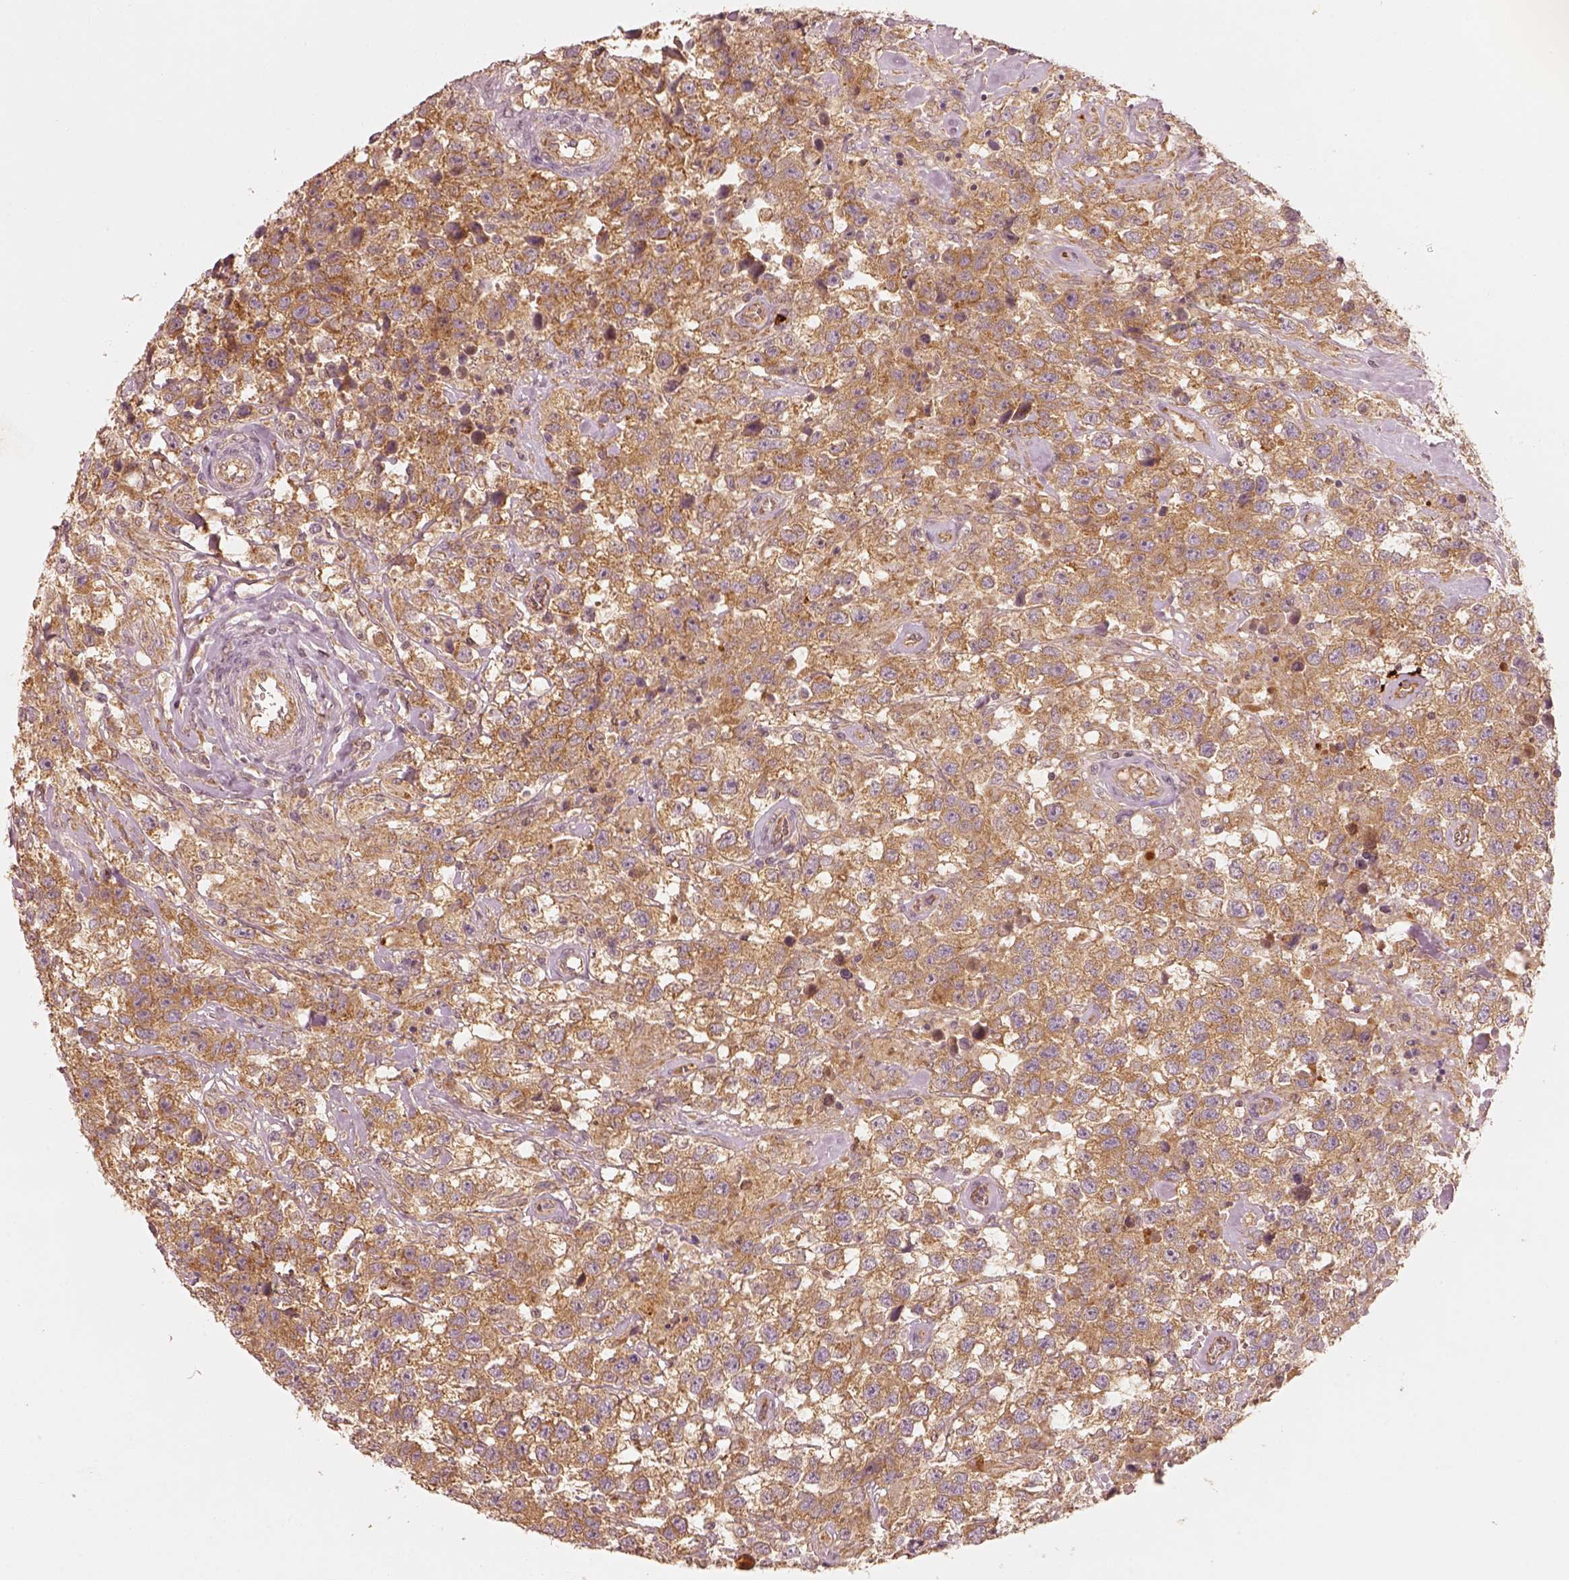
{"staining": {"intensity": "moderate", "quantity": ">75%", "location": "cytoplasmic/membranous"}, "tissue": "testis cancer", "cell_type": "Tumor cells", "image_type": "cancer", "snomed": [{"axis": "morphology", "description": "Seminoma, NOS"}, {"axis": "topography", "description": "Testis"}], "caption": "Testis cancer (seminoma) stained with a brown dye demonstrates moderate cytoplasmic/membranous positive staining in about >75% of tumor cells.", "gene": "FSCN1", "patient": {"sex": "male", "age": 43}}